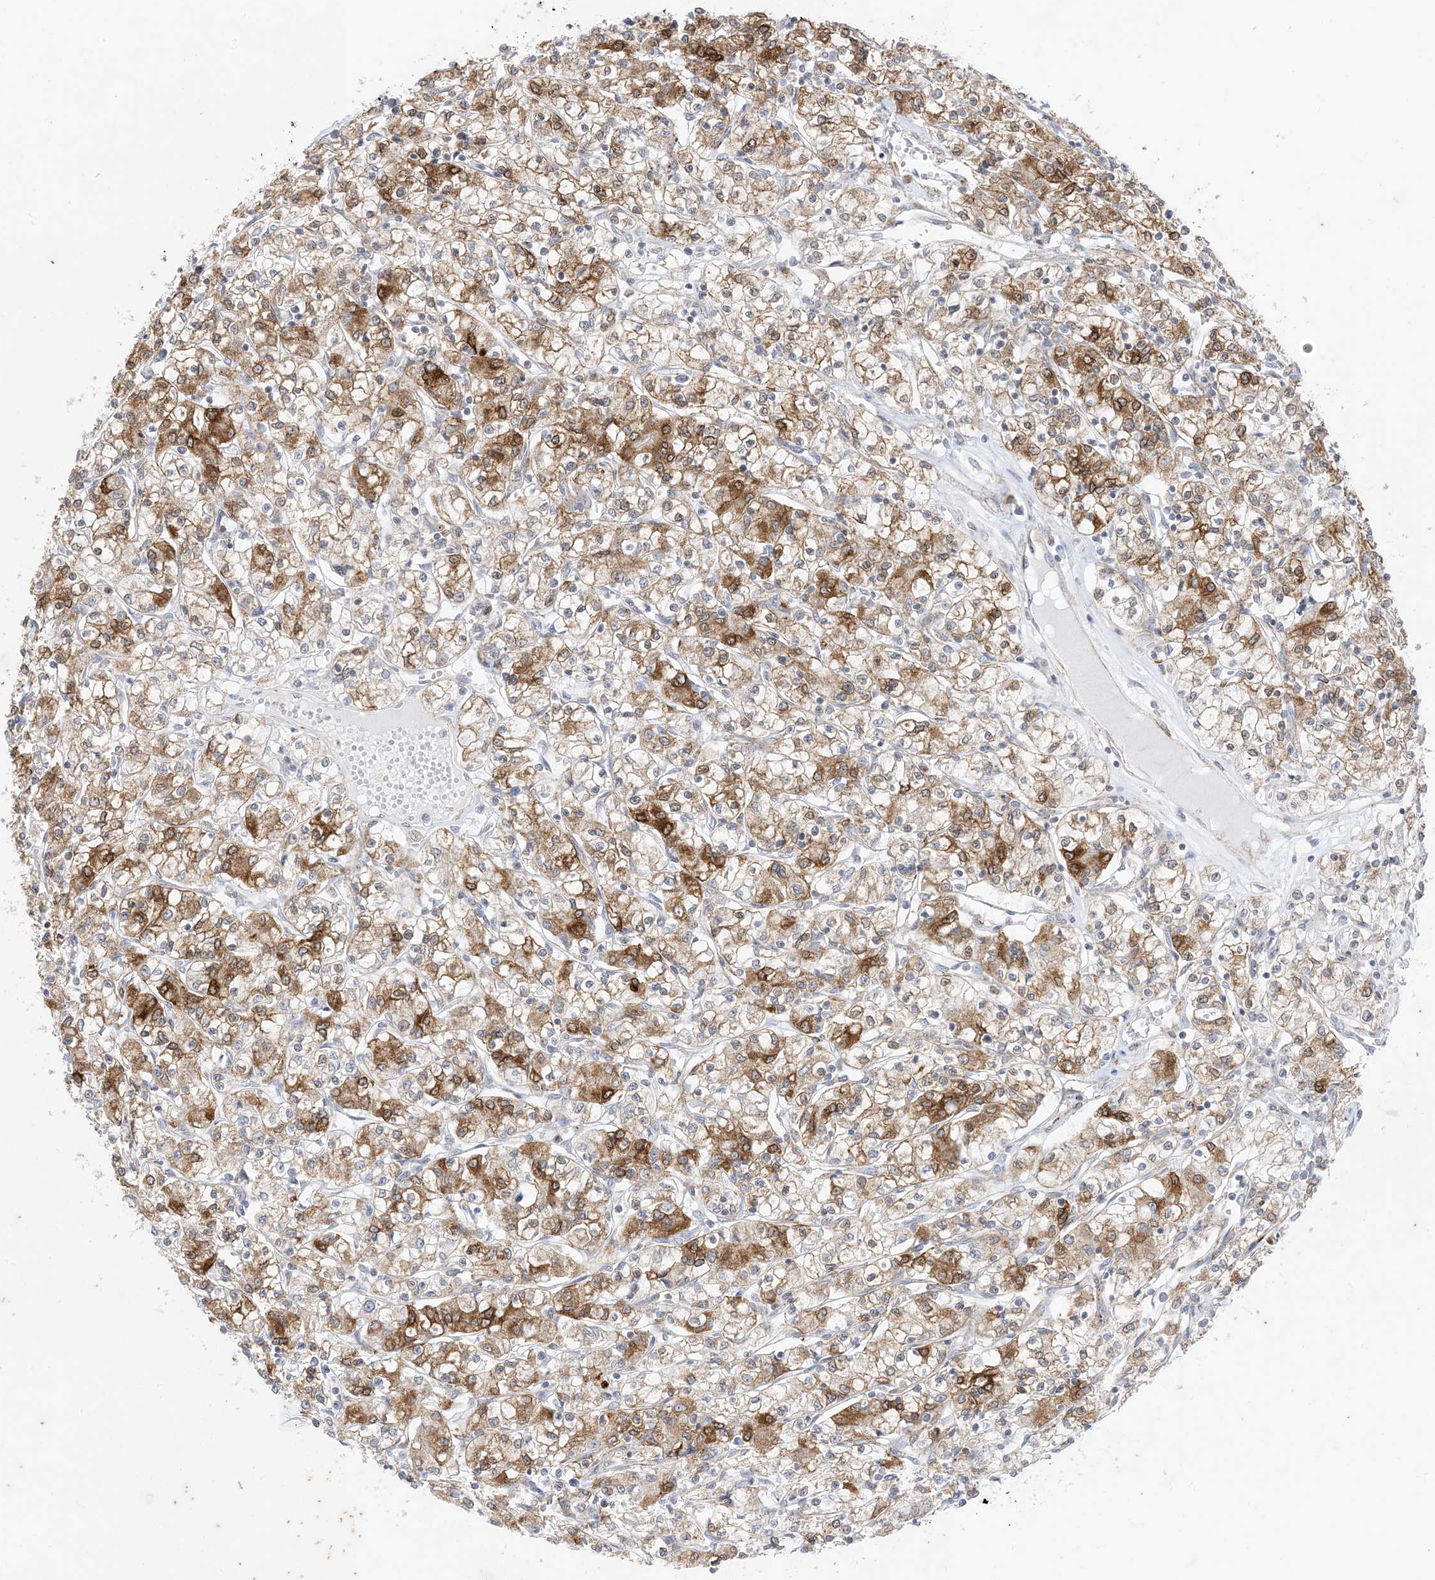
{"staining": {"intensity": "moderate", "quantity": ">75%", "location": "cytoplasmic/membranous"}, "tissue": "renal cancer", "cell_type": "Tumor cells", "image_type": "cancer", "snomed": [{"axis": "morphology", "description": "Adenocarcinoma, NOS"}, {"axis": "topography", "description": "Kidney"}], "caption": "Renal cancer (adenocarcinoma) tissue displays moderate cytoplasmic/membranous staining in about >75% of tumor cells, visualized by immunohistochemistry. (brown staining indicates protein expression, while blue staining denotes nuclei).", "gene": "RAC1", "patient": {"sex": "female", "age": 59}}